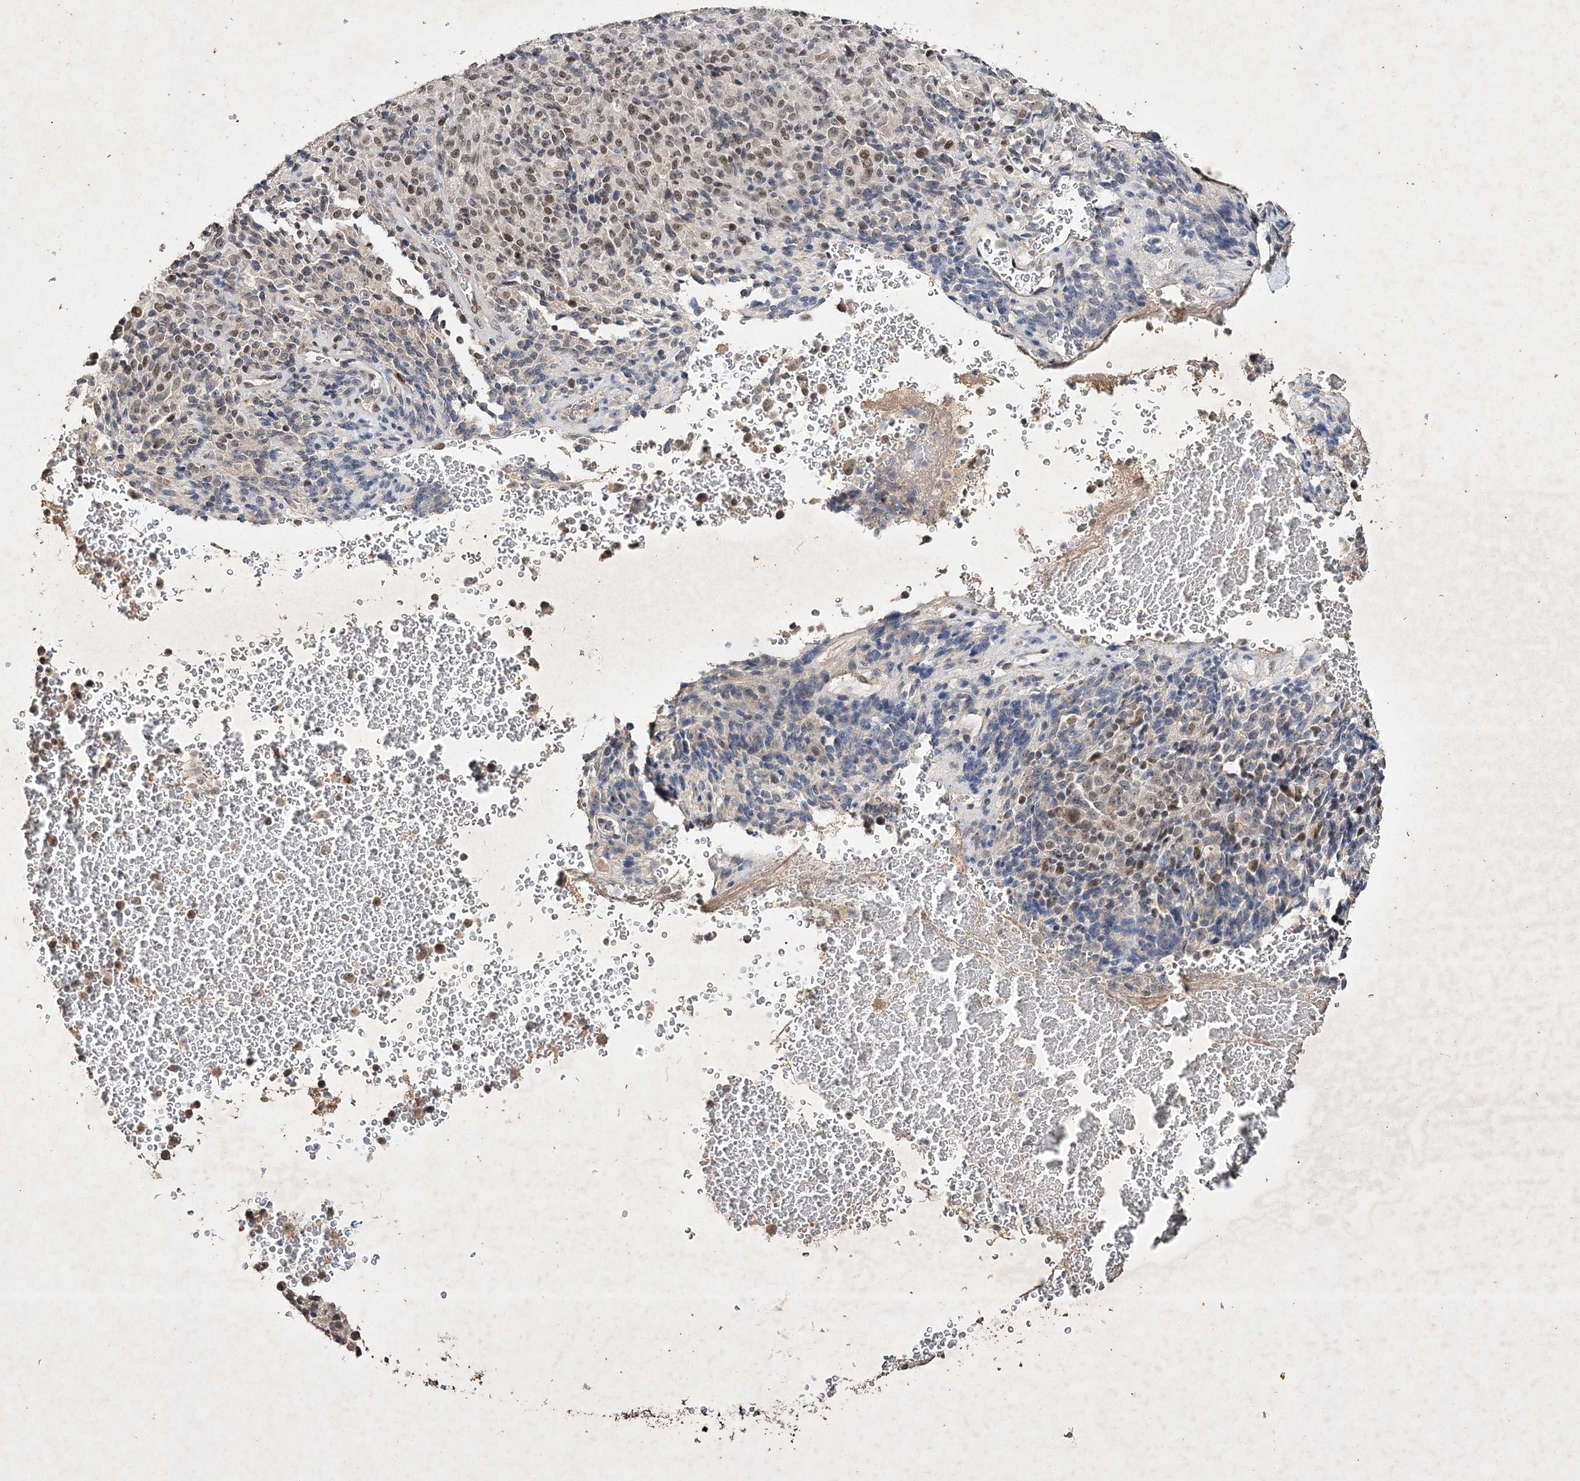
{"staining": {"intensity": "moderate", "quantity": "25%-75%", "location": "nuclear"}, "tissue": "melanoma", "cell_type": "Tumor cells", "image_type": "cancer", "snomed": [{"axis": "morphology", "description": "Malignant melanoma, Metastatic site"}, {"axis": "topography", "description": "Brain"}], "caption": "This is an image of IHC staining of melanoma, which shows moderate positivity in the nuclear of tumor cells.", "gene": "C3orf38", "patient": {"sex": "female", "age": 56}}